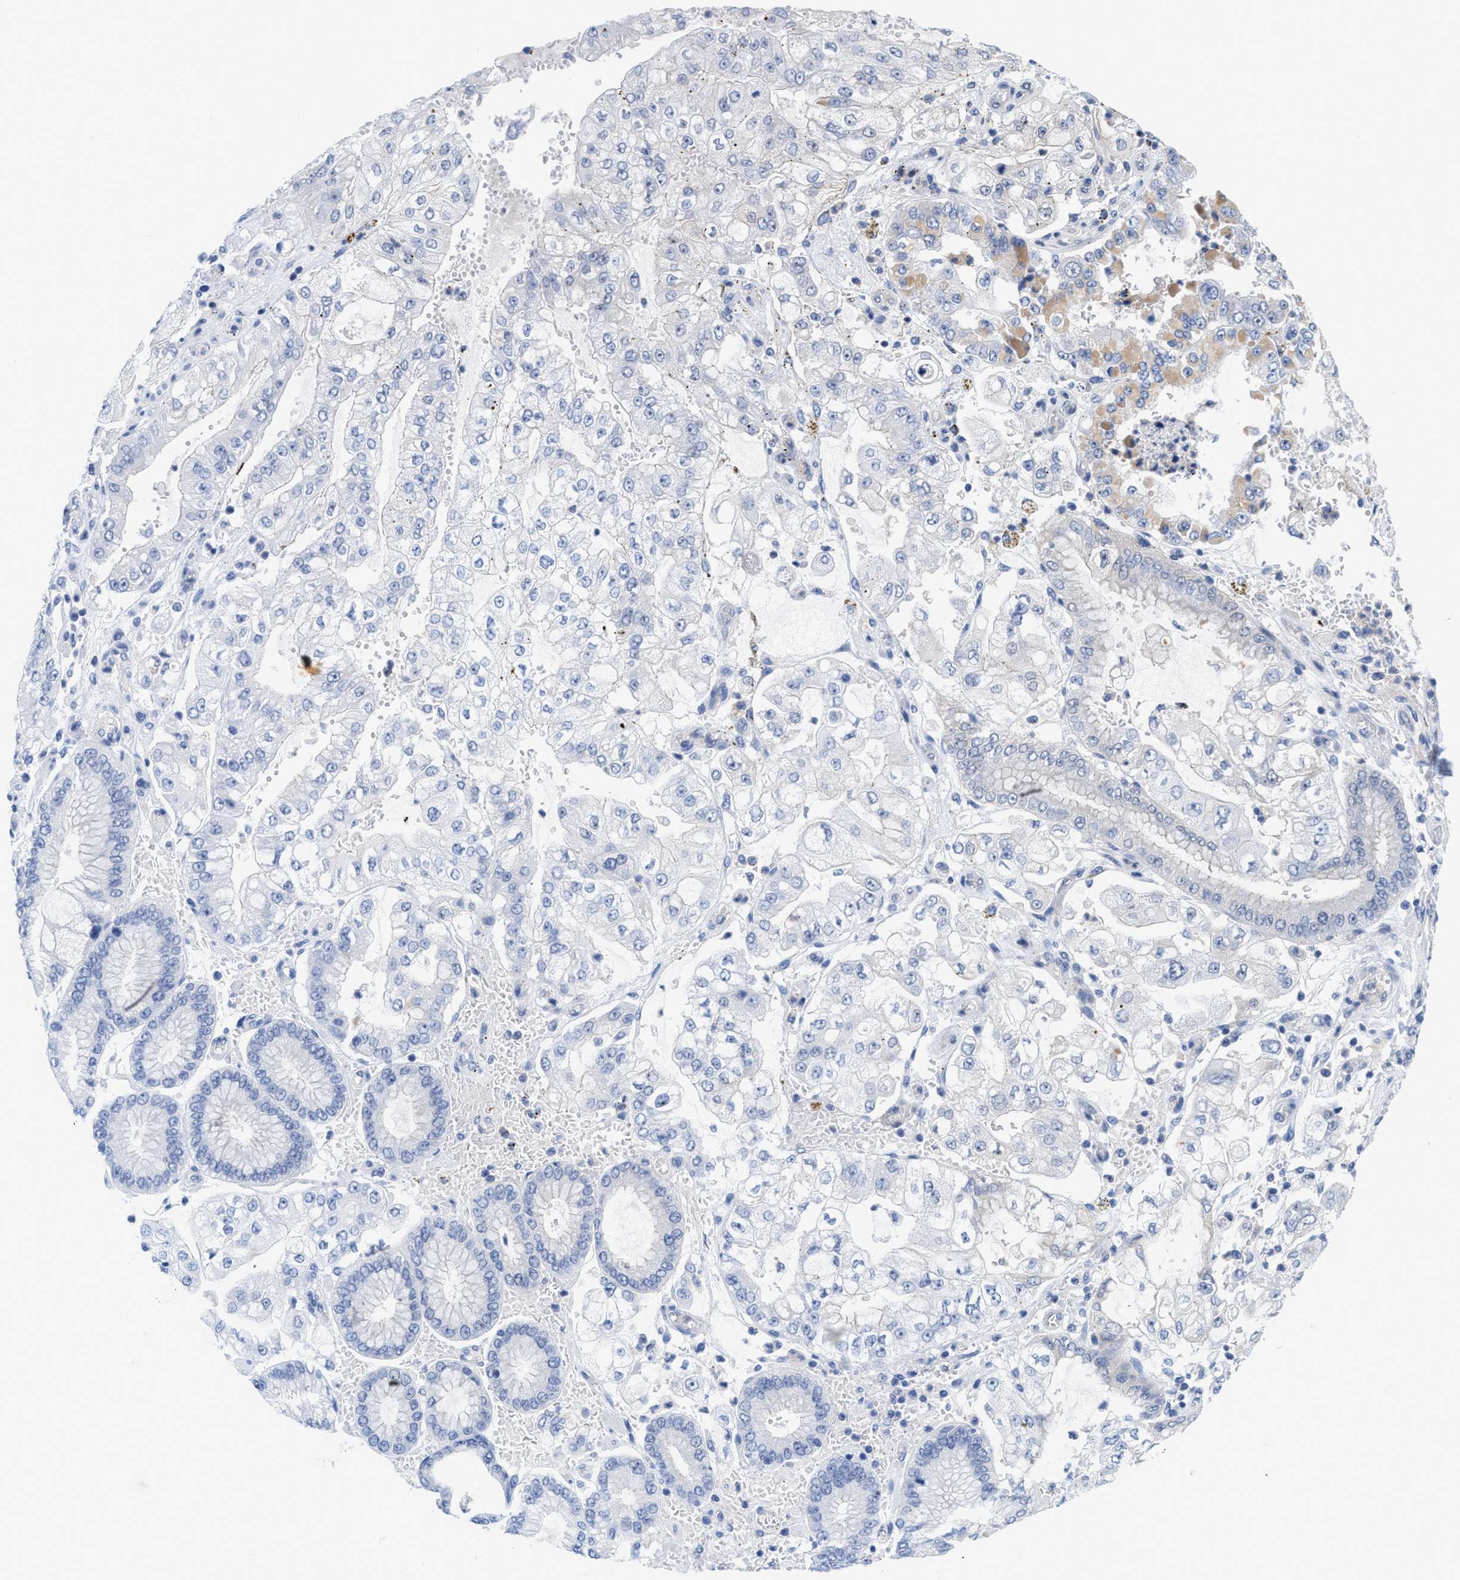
{"staining": {"intensity": "negative", "quantity": "none", "location": "none"}, "tissue": "stomach cancer", "cell_type": "Tumor cells", "image_type": "cancer", "snomed": [{"axis": "morphology", "description": "Adenocarcinoma, NOS"}, {"axis": "topography", "description": "Stomach"}], "caption": "Immunohistochemistry (IHC) photomicrograph of neoplastic tissue: adenocarcinoma (stomach) stained with DAB (3,3'-diaminobenzidine) reveals no significant protein staining in tumor cells.", "gene": "LDAF1", "patient": {"sex": "male", "age": 76}}